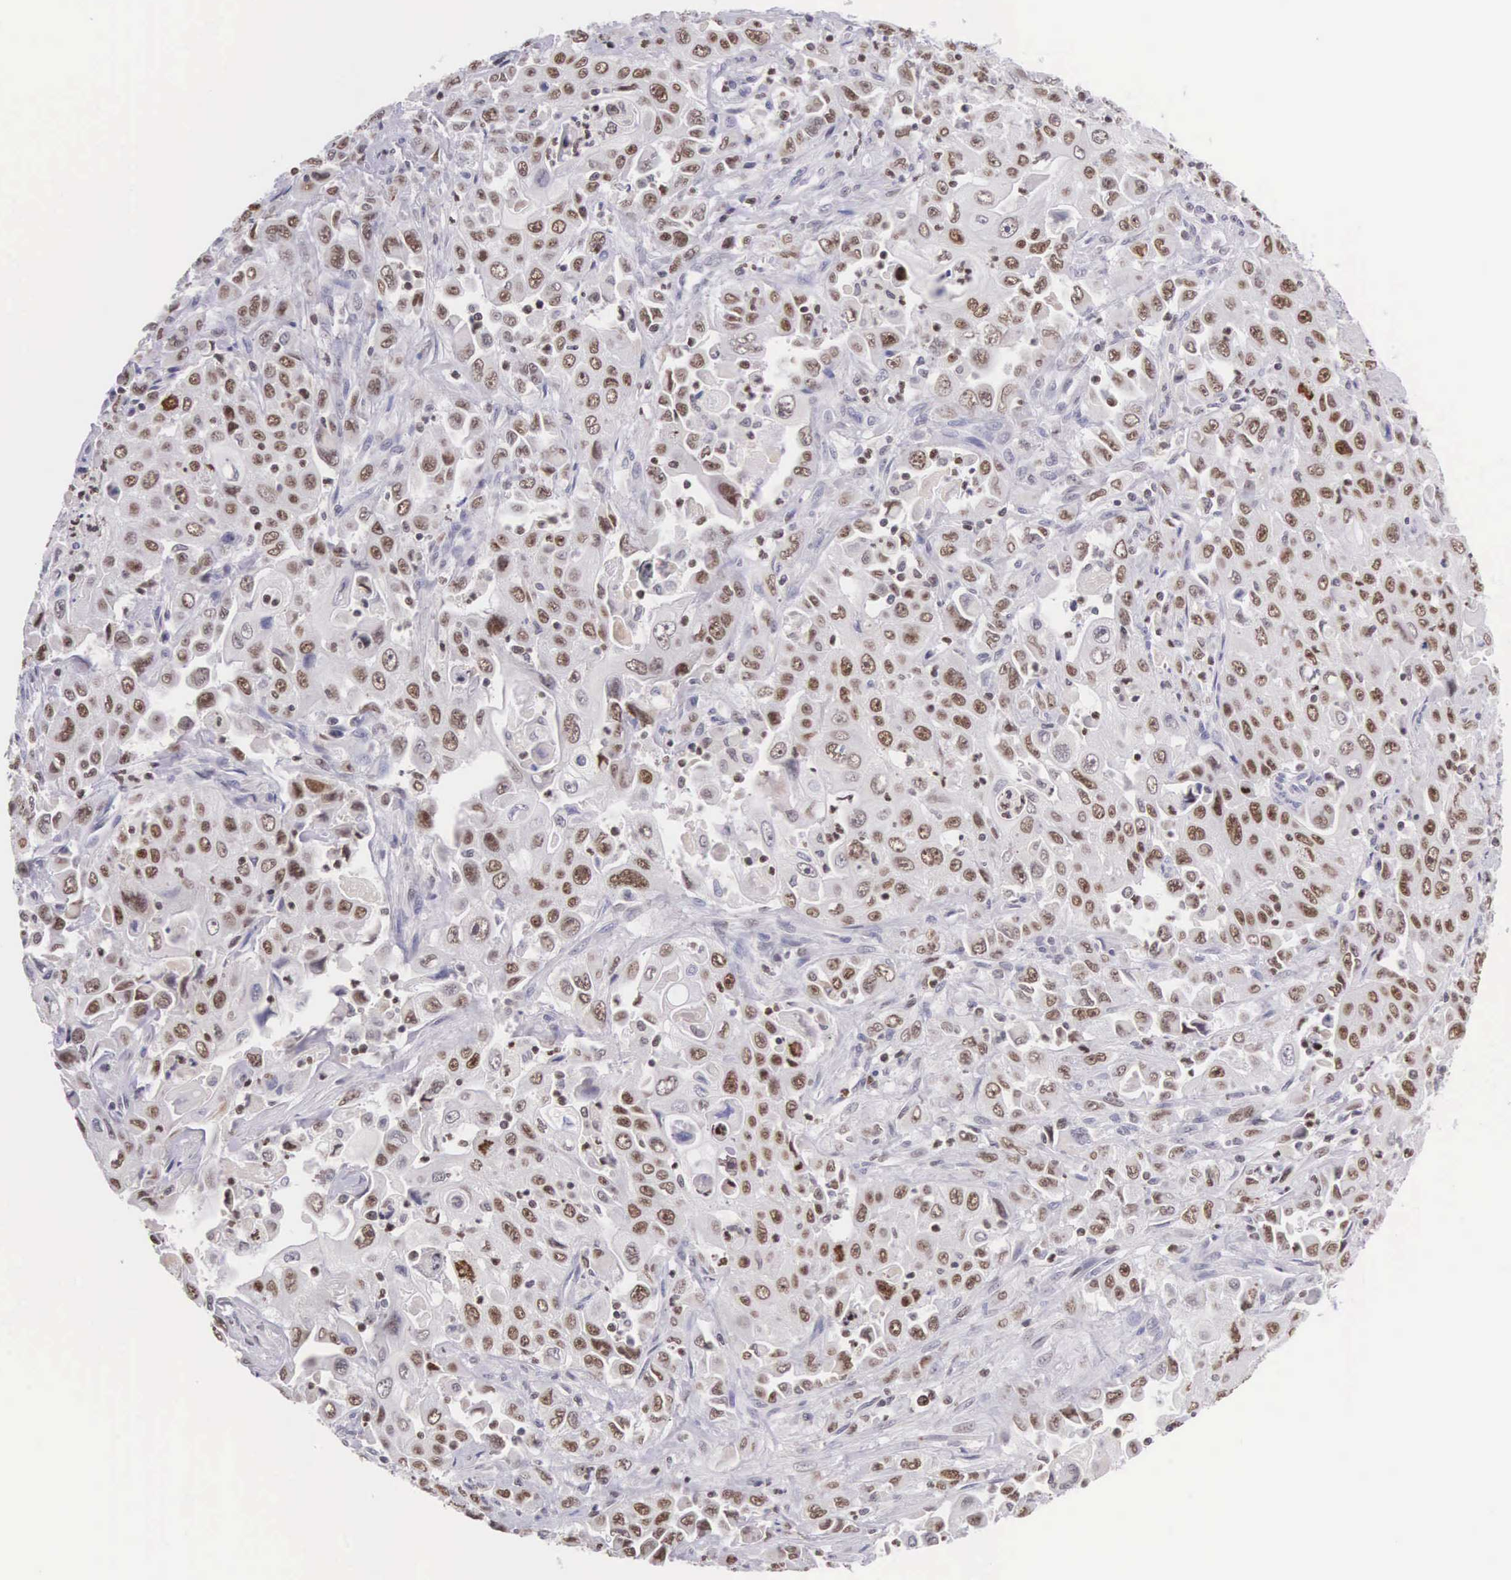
{"staining": {"intensity": "moderate", "quantity": "25%-75%", "location": "nuclear"}, "tissue": "pancreatic cancer", "cell_type": "Tumor cells", "image_type": "cancer", "snomed": [{"axis": "morphology", "description": "Adenocarcinoma, NOS"}, {"axis": "topography", "description": "Pancreas"}], "caption": "Immunohistochemistry (IHC) micrograph of human pancreatic cancer stained for a protein (brown), which exhibits medium levels of moderate nuclear expression in about 25%-75% of tumor cells.", "gene": "VRK1", "patient": {"sex": "male", "age": 70}}